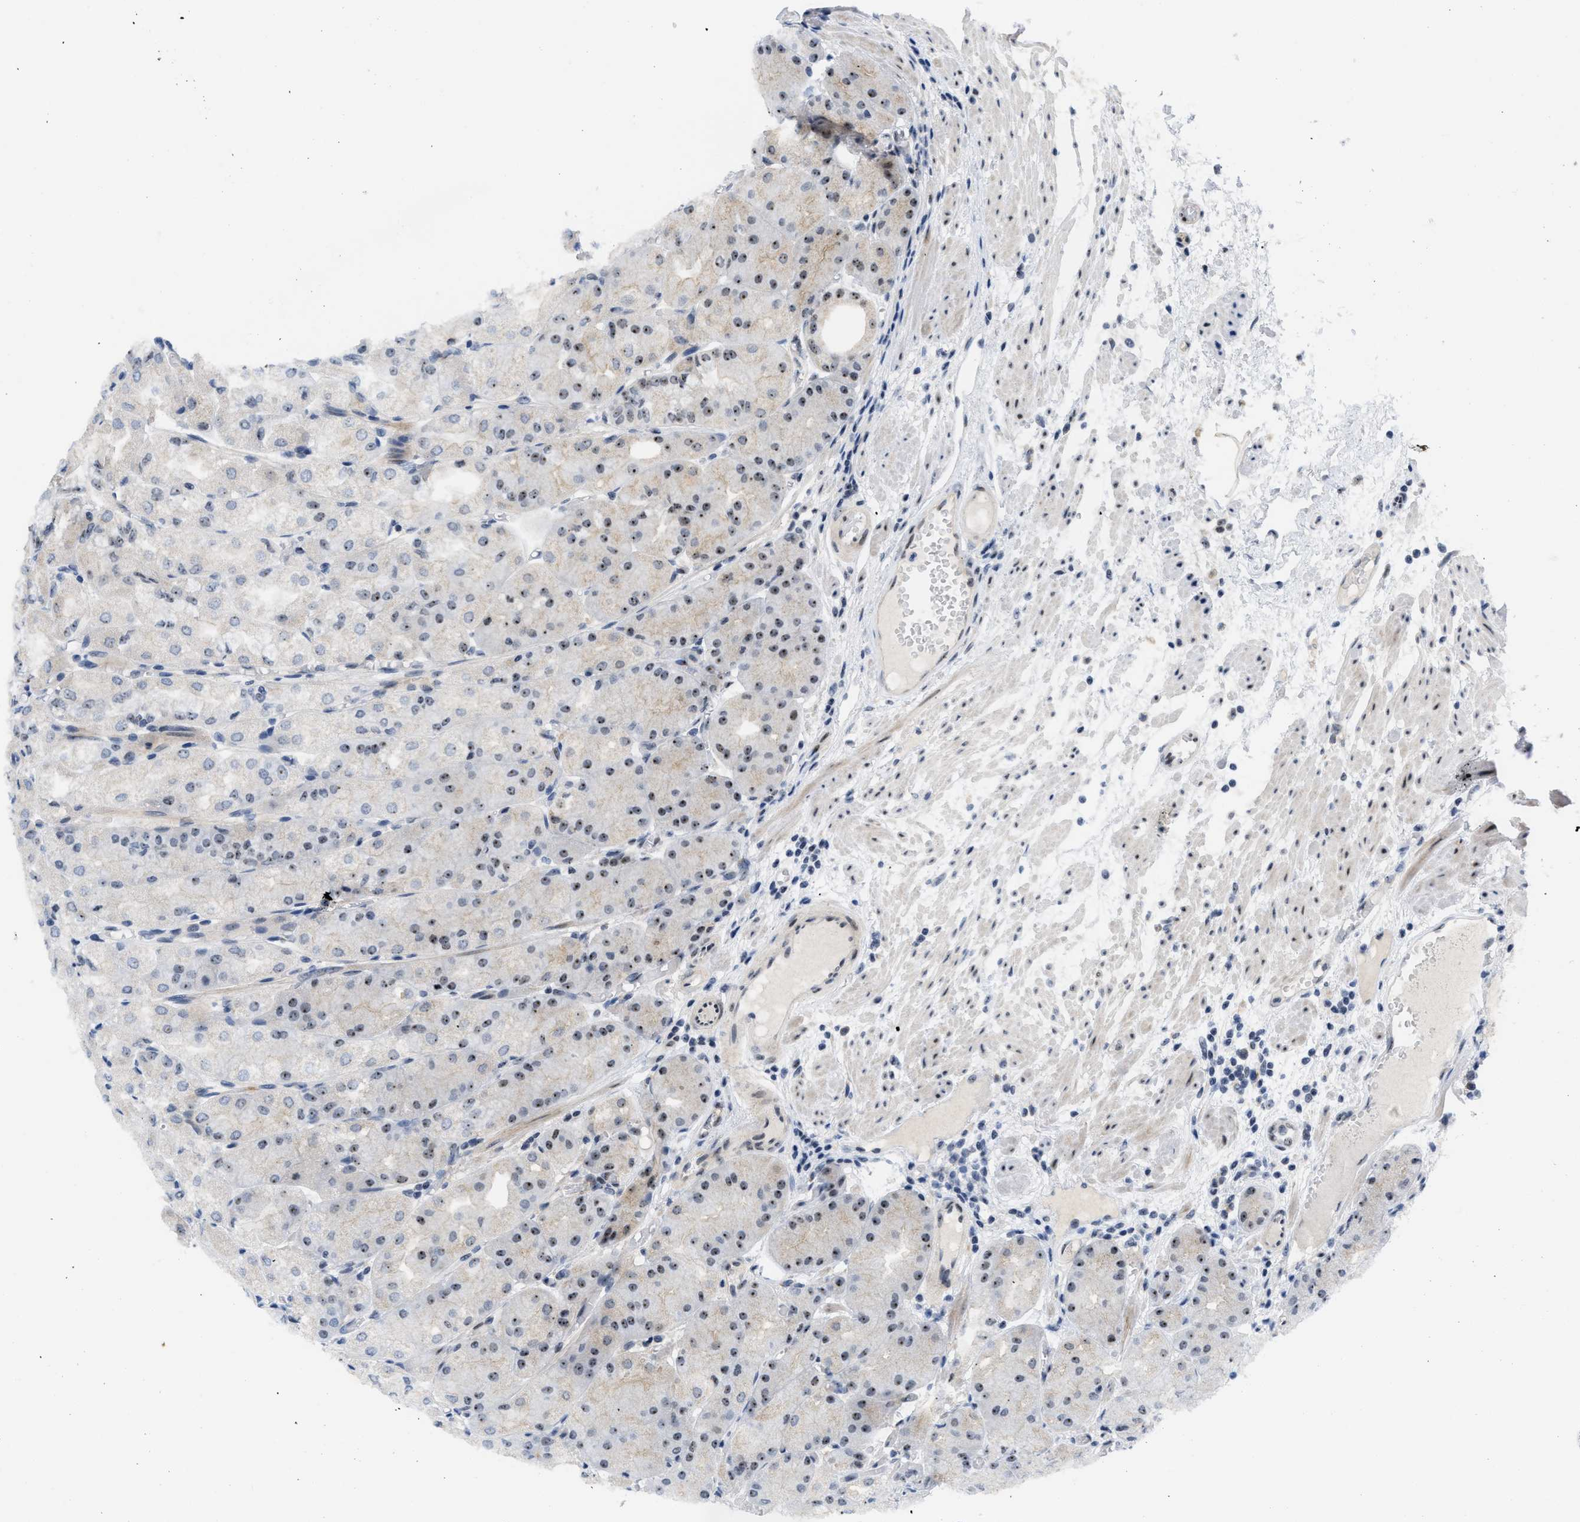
{"staining": {"intensity": "moderate", "quantity": "25%-75%", "location": "nuclear"}, "tissue": "stomach", "cell_type": "Glandular cells", "image_type": "normal", "snomed": [{"axis": "morphology", "description": "Normal tissue, NOS"}, {"axis": "topography", "description": "Stomach, upper"}], "caption": "Protein expression analysis of normal stomach displays moderate nuclear expression in approximately 25%-75% of glandular cells. (DAB (3,3'-diaminobenzidine) IHC with brightfield microscopy, high magnification).", "gene": "NOP58", "patient": {"sex": "male", "age": 72}}